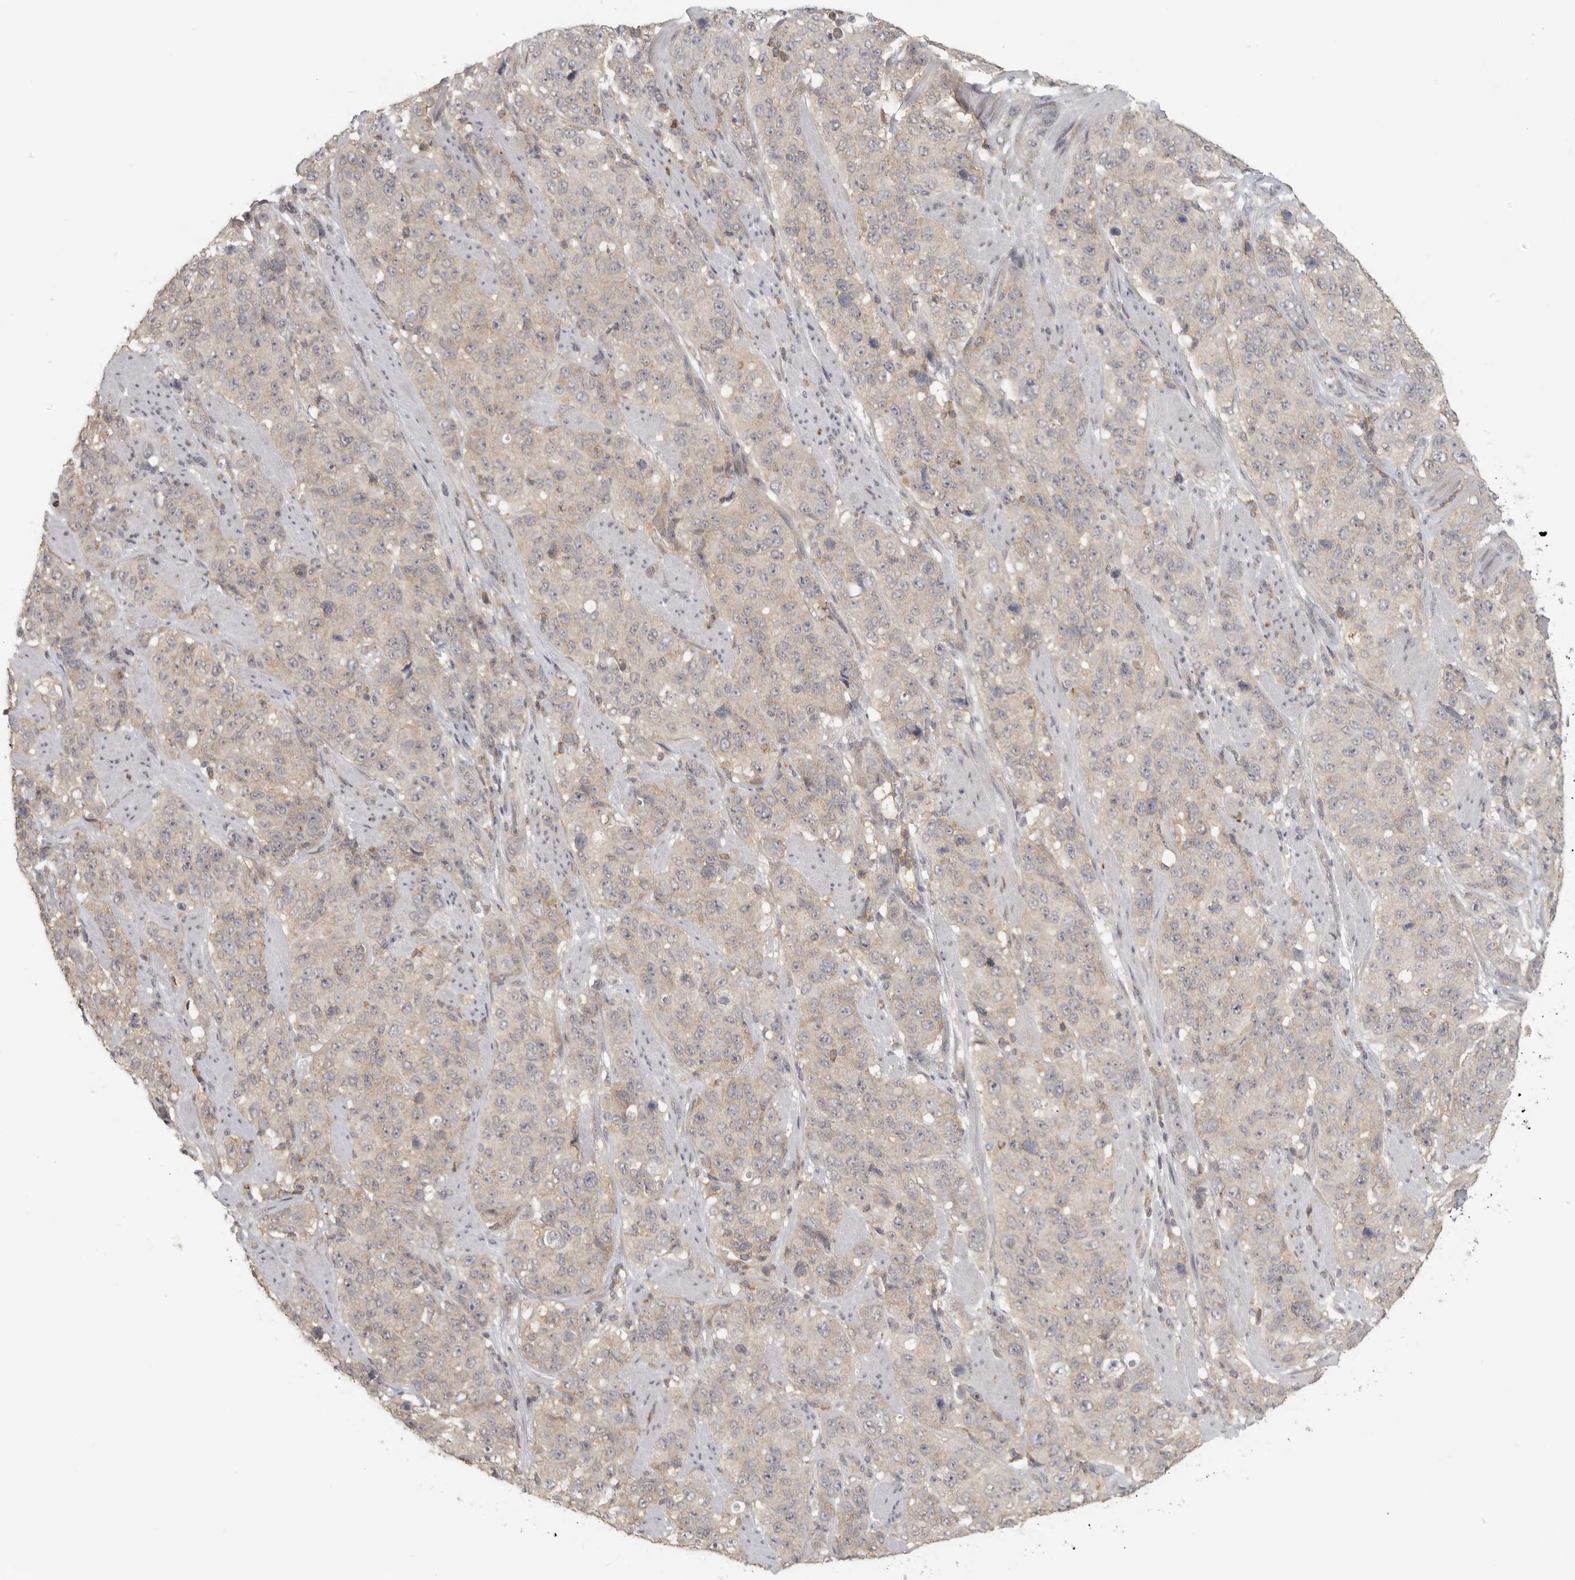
{"staining": {"intensity": "weak", "quantity": "<25%", "location": "cytoplasmic/membranous"}, "tissue": "stomach cancer", "cell_type": "Tumor cells", "image_type": "cancer", "snomed": [{"axis": "morphology", "description": "Adenocarcinoma, NOS"}, {"axis": "topography", "description": "Stomach"}], "caption": "Immunohistochemistry (IHC) image of neoplastic tissue: human adenocarcinoma (stomach) stained with DAB exhibits no significant protein positivity in tumor cells.", "gene": "HDAC6", "patient": {"sex": "male", "age": 48}}